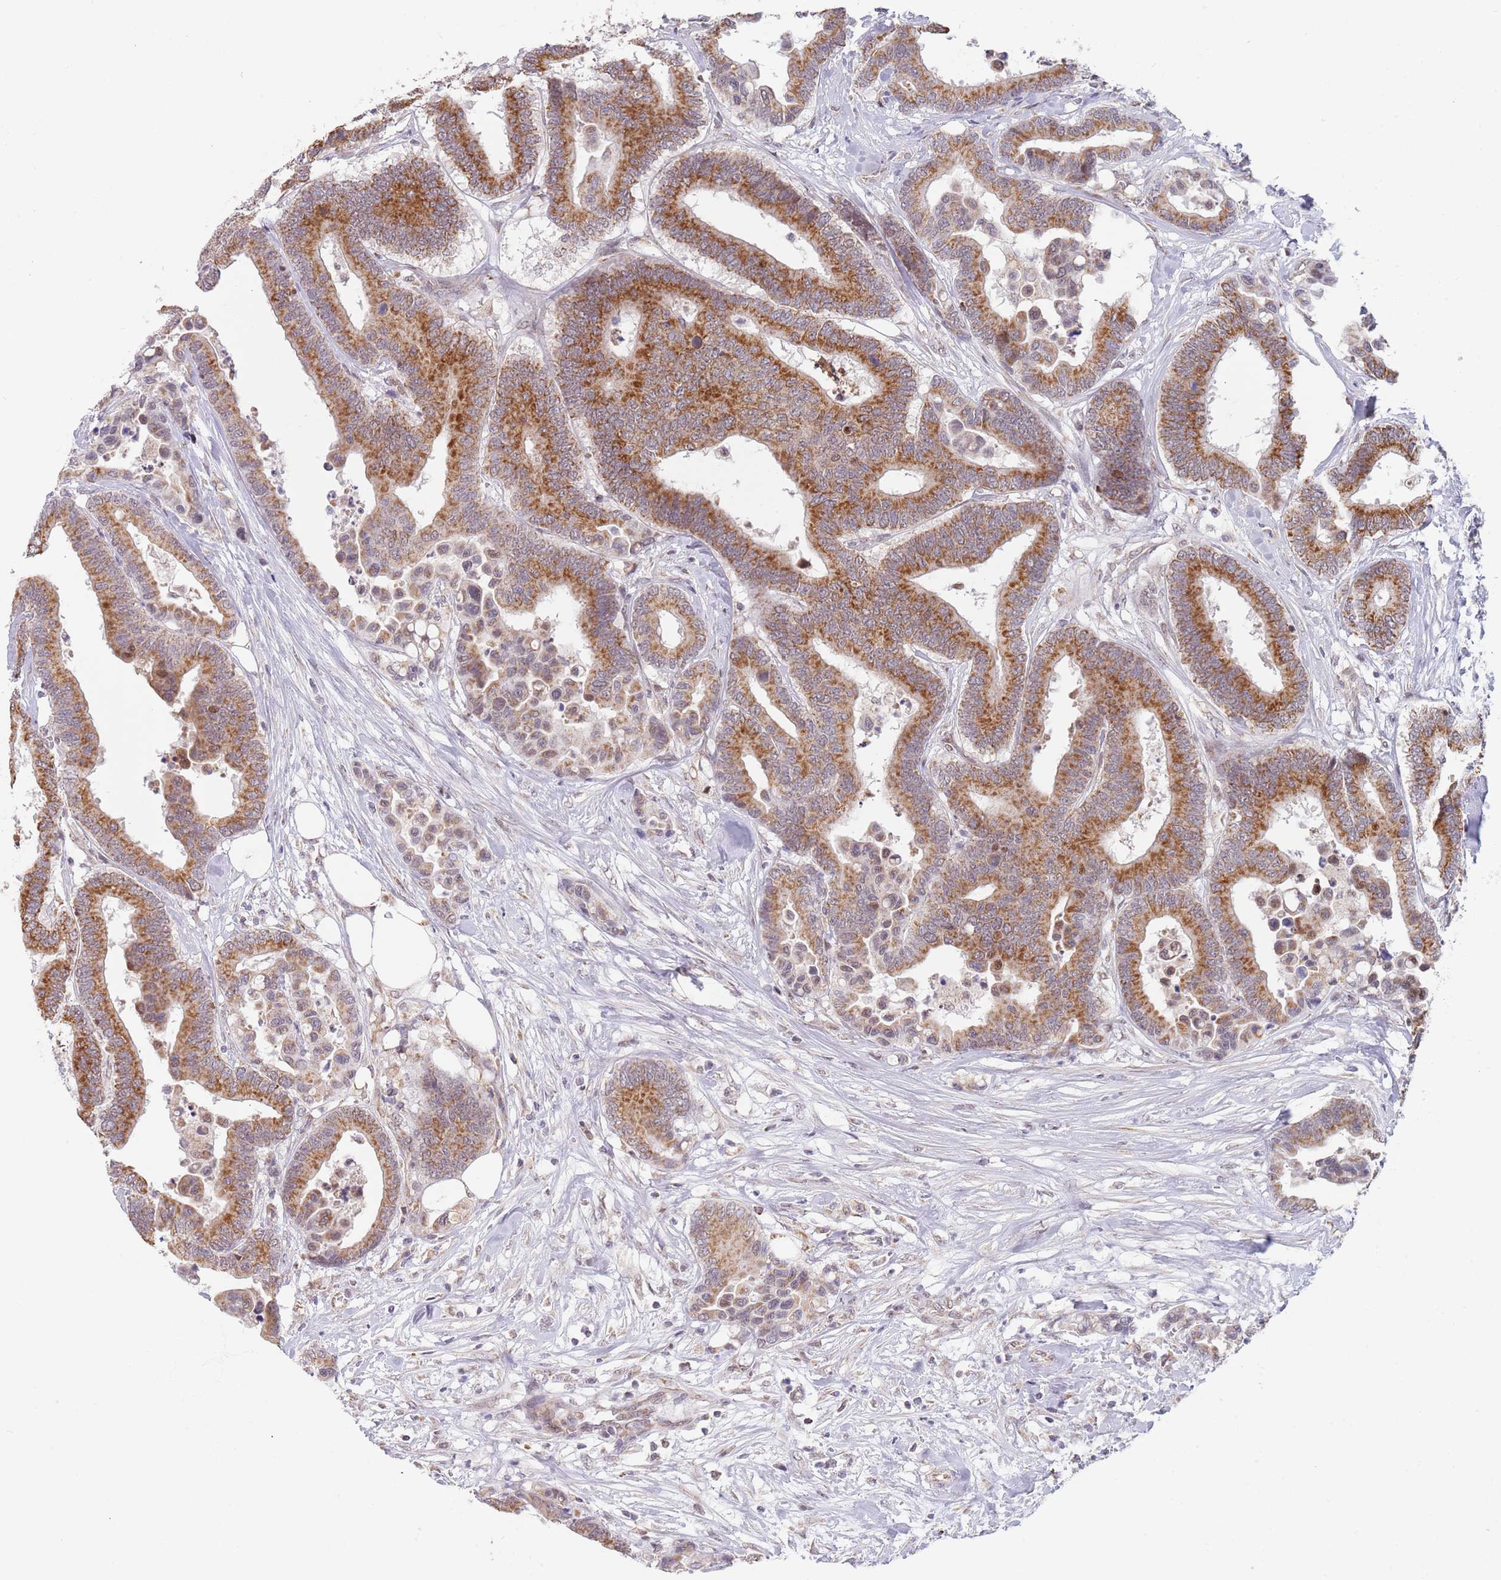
{"staining": {"intensity": "strong", "quantity": ">75%", "location": "cytoplasmic/membranous"}, "tissue": "colorectal cancer", "cell_type": "Tumor cells", "image_type": "cancer", "snomed": [{"axis": "morphology", "description": "Adenocarcinoma, NOS"}, {"axis": "topography", "description": "Colon"}], "caption": "This histopathology image reveals colorectal cancer stained with IHC to label a protein in brown. The cytoplasmic/membranous of tumor cells show strong positivity for the protein. Nuclei are counter-stained blue.", "gene": "TIMM13", "patient": {"sex": "male", "age": 82}}